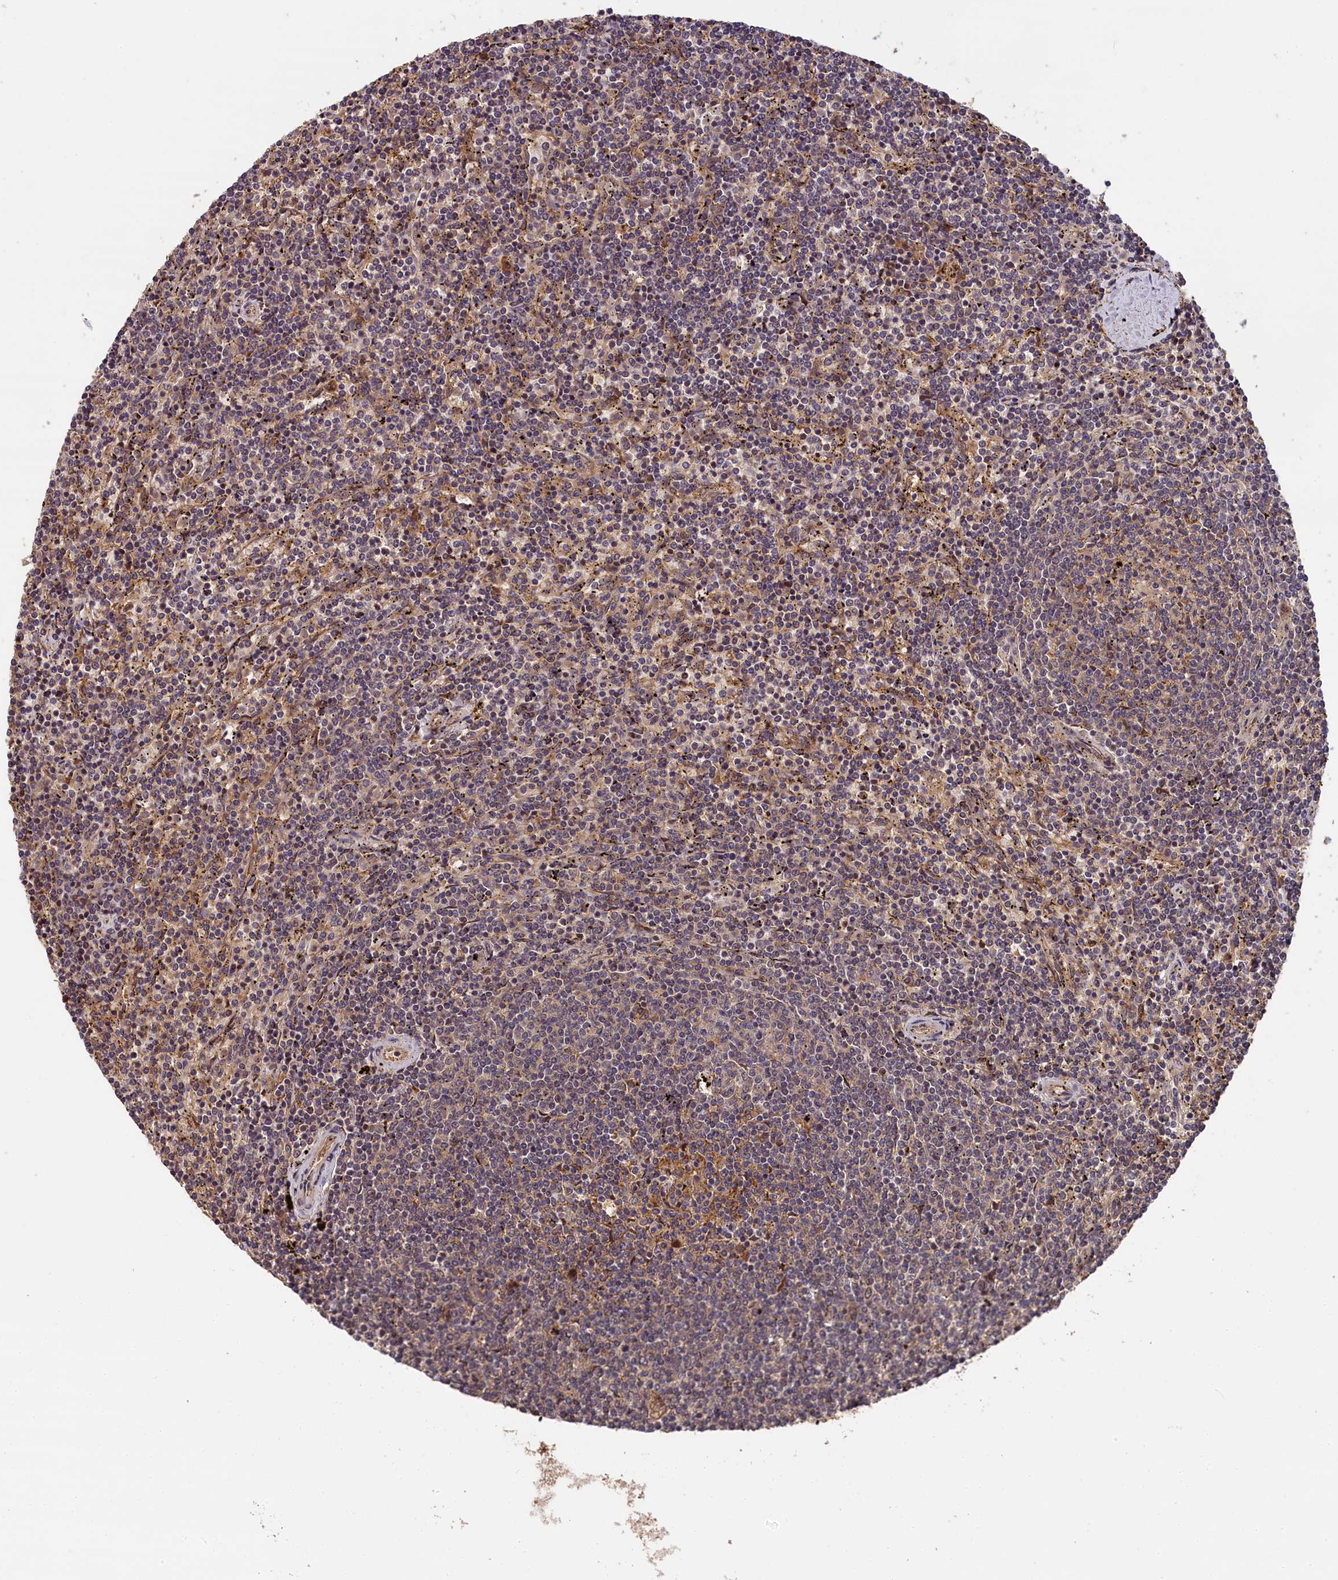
{"staining": {"intensity": "weak", "quantity": "<25%", "location": "cytoplasmic/membranous"}, "tissue": "lymphoma", "cell_type": "Tumor cells", "image_type": "cancer", "snomed": [{"axis": "morphology", "description": "Malignant lymphoma, non-Hodgkin's type, Low grade"}, {"axis": "topography", "description": "Spleen"}], "caption": "An IHC image of lymphoma is shown. There is no staining in tumor cells of lymphoma.", "gene": "ITIH1", "patient": {"sex": "female", "age": 50}}